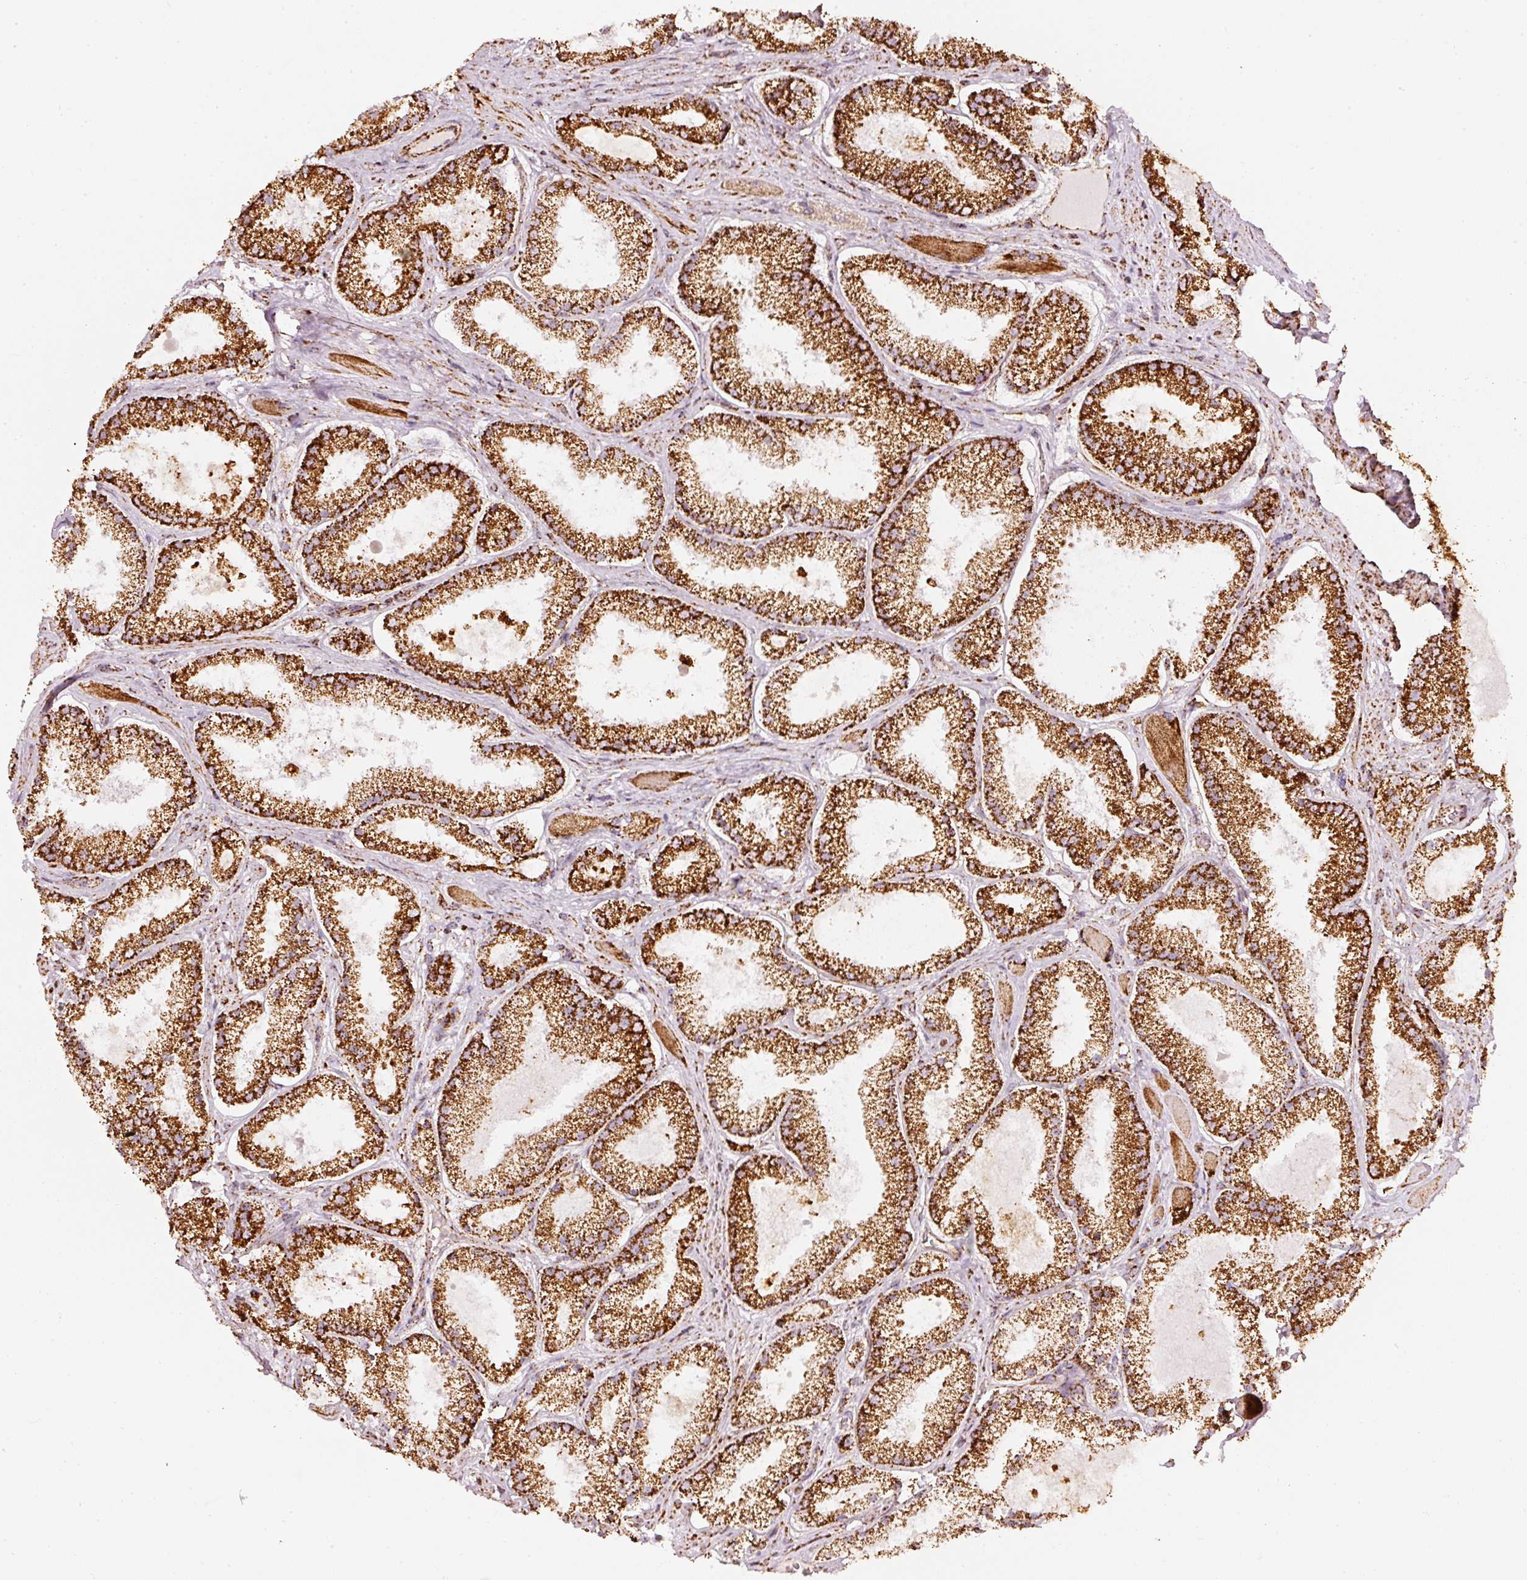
{"staining": {"intensity": "strong", "quantity": ">75%", "location": "cytoplasmic/membranous"}, "tissue": "prostate cancer", "cell_type": "Tumor cells", "image_type": "cancer", "snomed": [{"axis": "morphology", "description": "Adenocarcinoma, High grade"}, {"axis": "topography", "description": "Prostate"}], "caption": "A photomicrograph of prostate cancer (high-grade adenocarcinoma) stained for a protein displays strong cytoplasmic/membranous brown staining in tumor cells.", "gene": "UQCRC1", "patient": {"sex": "male", "age": 68}}